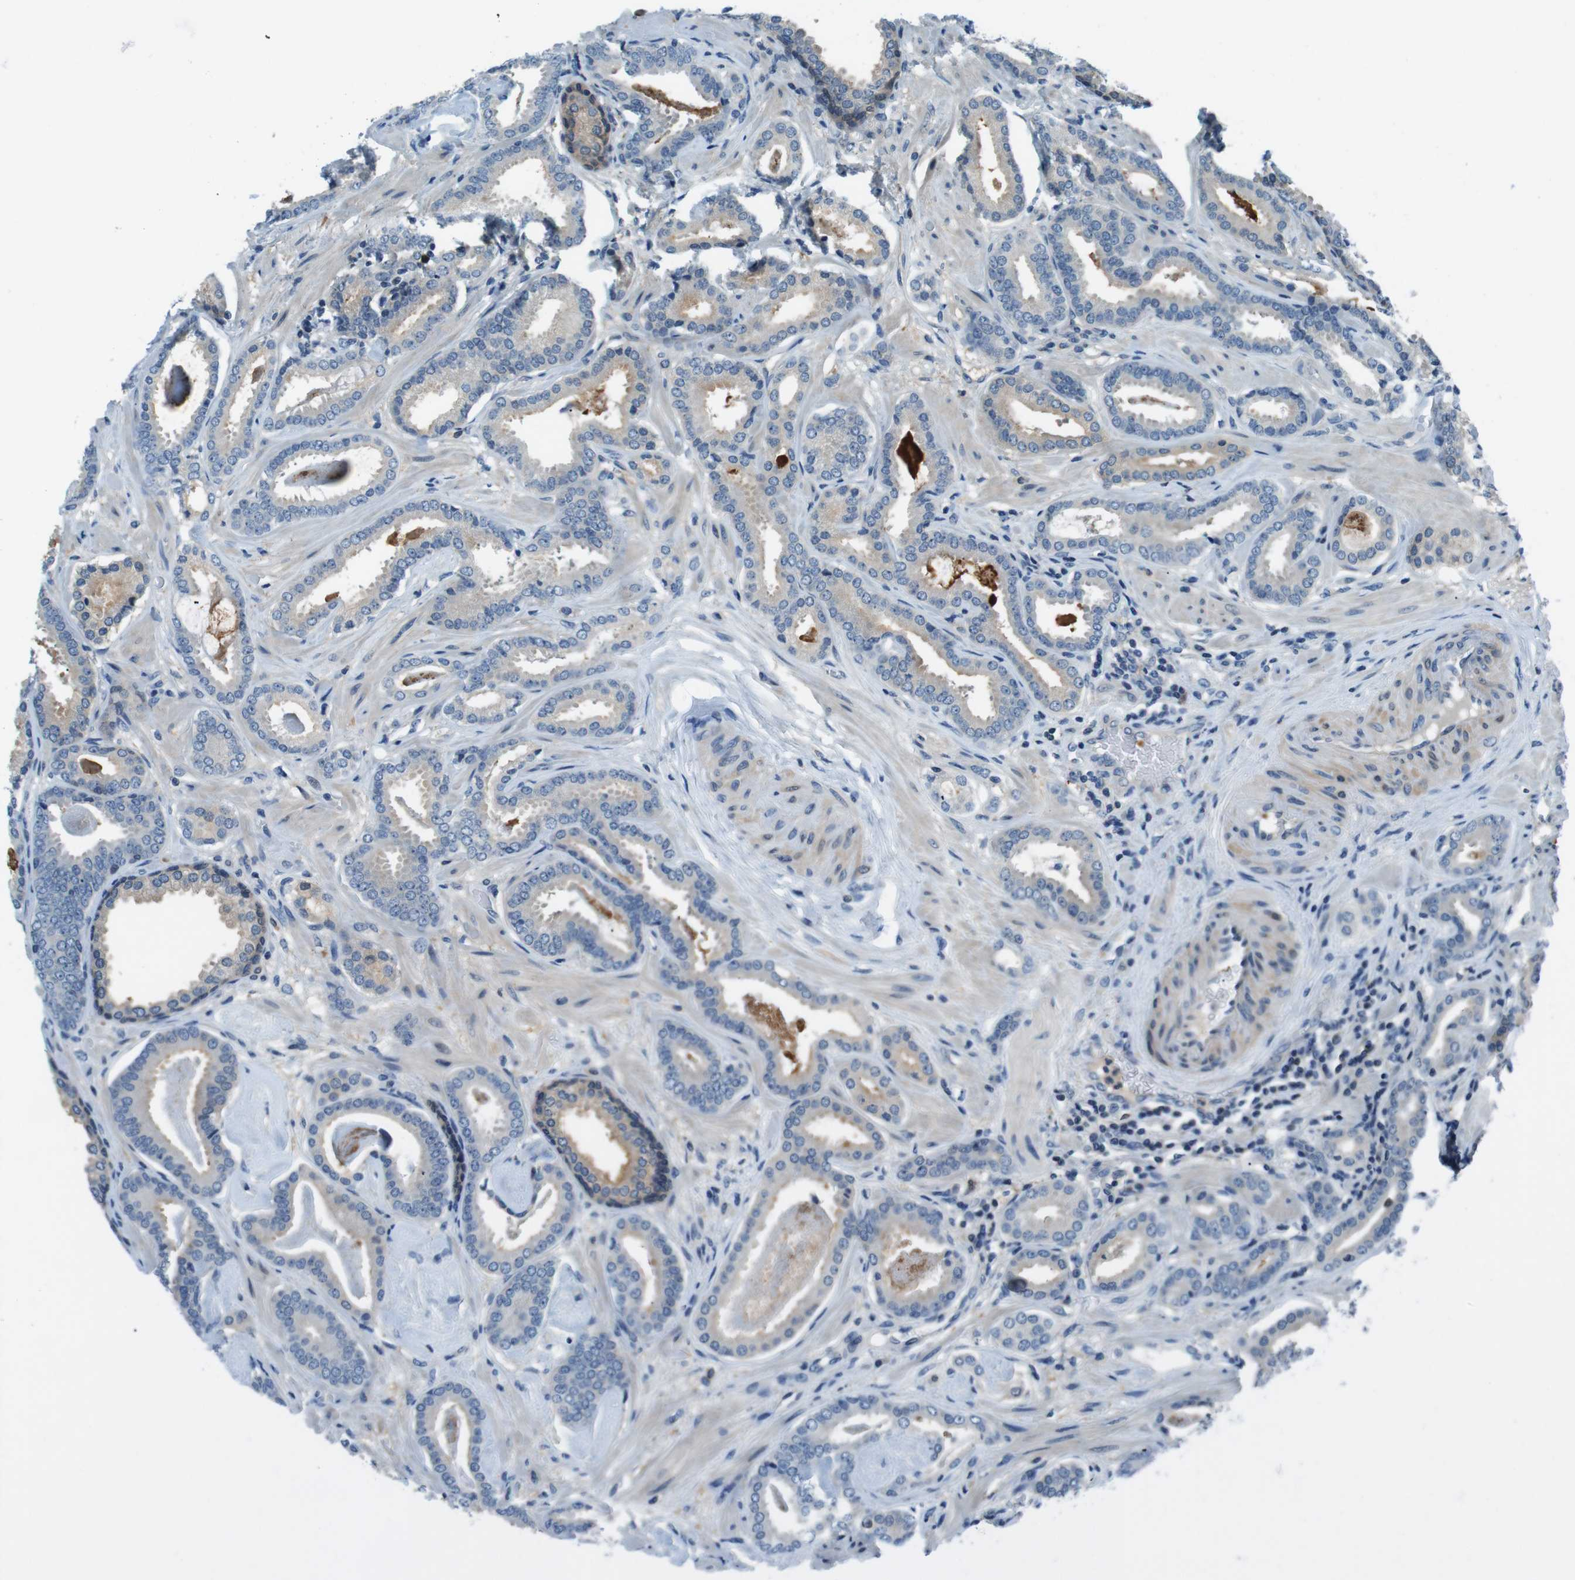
{"staining": {"intensity": "weak", "quantity": "<25%", "location": "cytoplasmic/membranous"}, "tissue": "prostate cancer", "cell_type": "Tumor cells", "image_type": "cancer", "snomed": [{"axis": "morphology", "description": "Adenocarcinoma, Low grade"}, {"axis": "topography", "description": "Prostate"}], "caption": "Immunohistochemistry (IHC) photomicrograph of neoplastic tissue: prostate cancer (low-grade adenocarcinoma) stained with DAB (3,3'-diaminobenzidine) reveals no significant protein staining in tumor cells.", "gene": "NANOS2", "patient": {"sex": "male", "age": 53}}